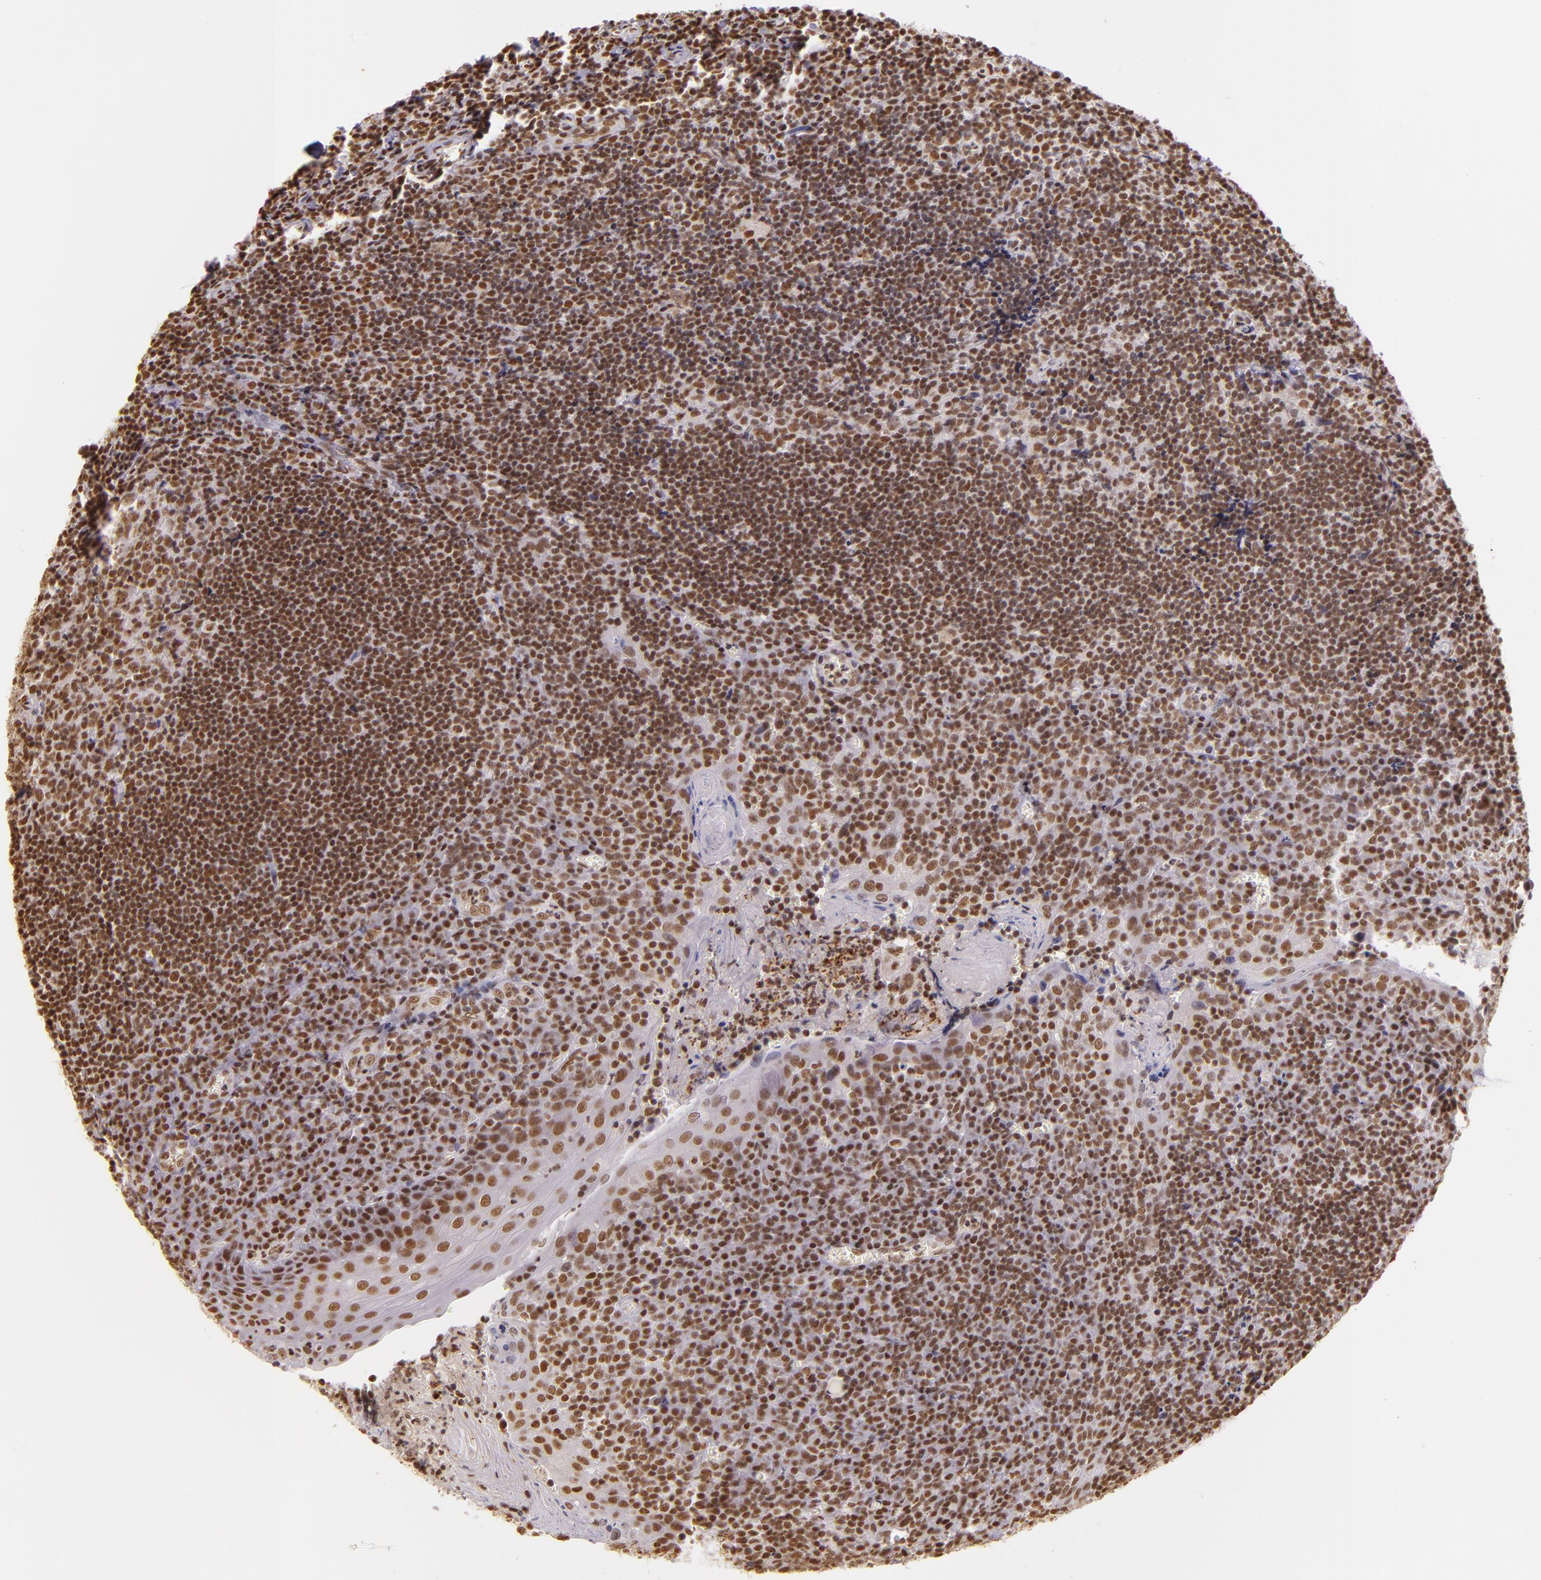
{"staining": {"intensity": "moderate", "quantity": ">75%", "location": "nuclear"}, "tissue": "tonsil", "cell_type": "Germinal center cells", "image_type": "normal", "snomed": [{"axis": "morphology", "description": "Normal tissue, NOS"}, {"axis": "topography", "description": "Tonsil"}], "caption": "Protein analysis of unremarkable tonsil reveals moderate nuclear staining in about >75% of germinal center cells.", "gene": "USF1", "patient": {"sex": "male", "age": 20}}